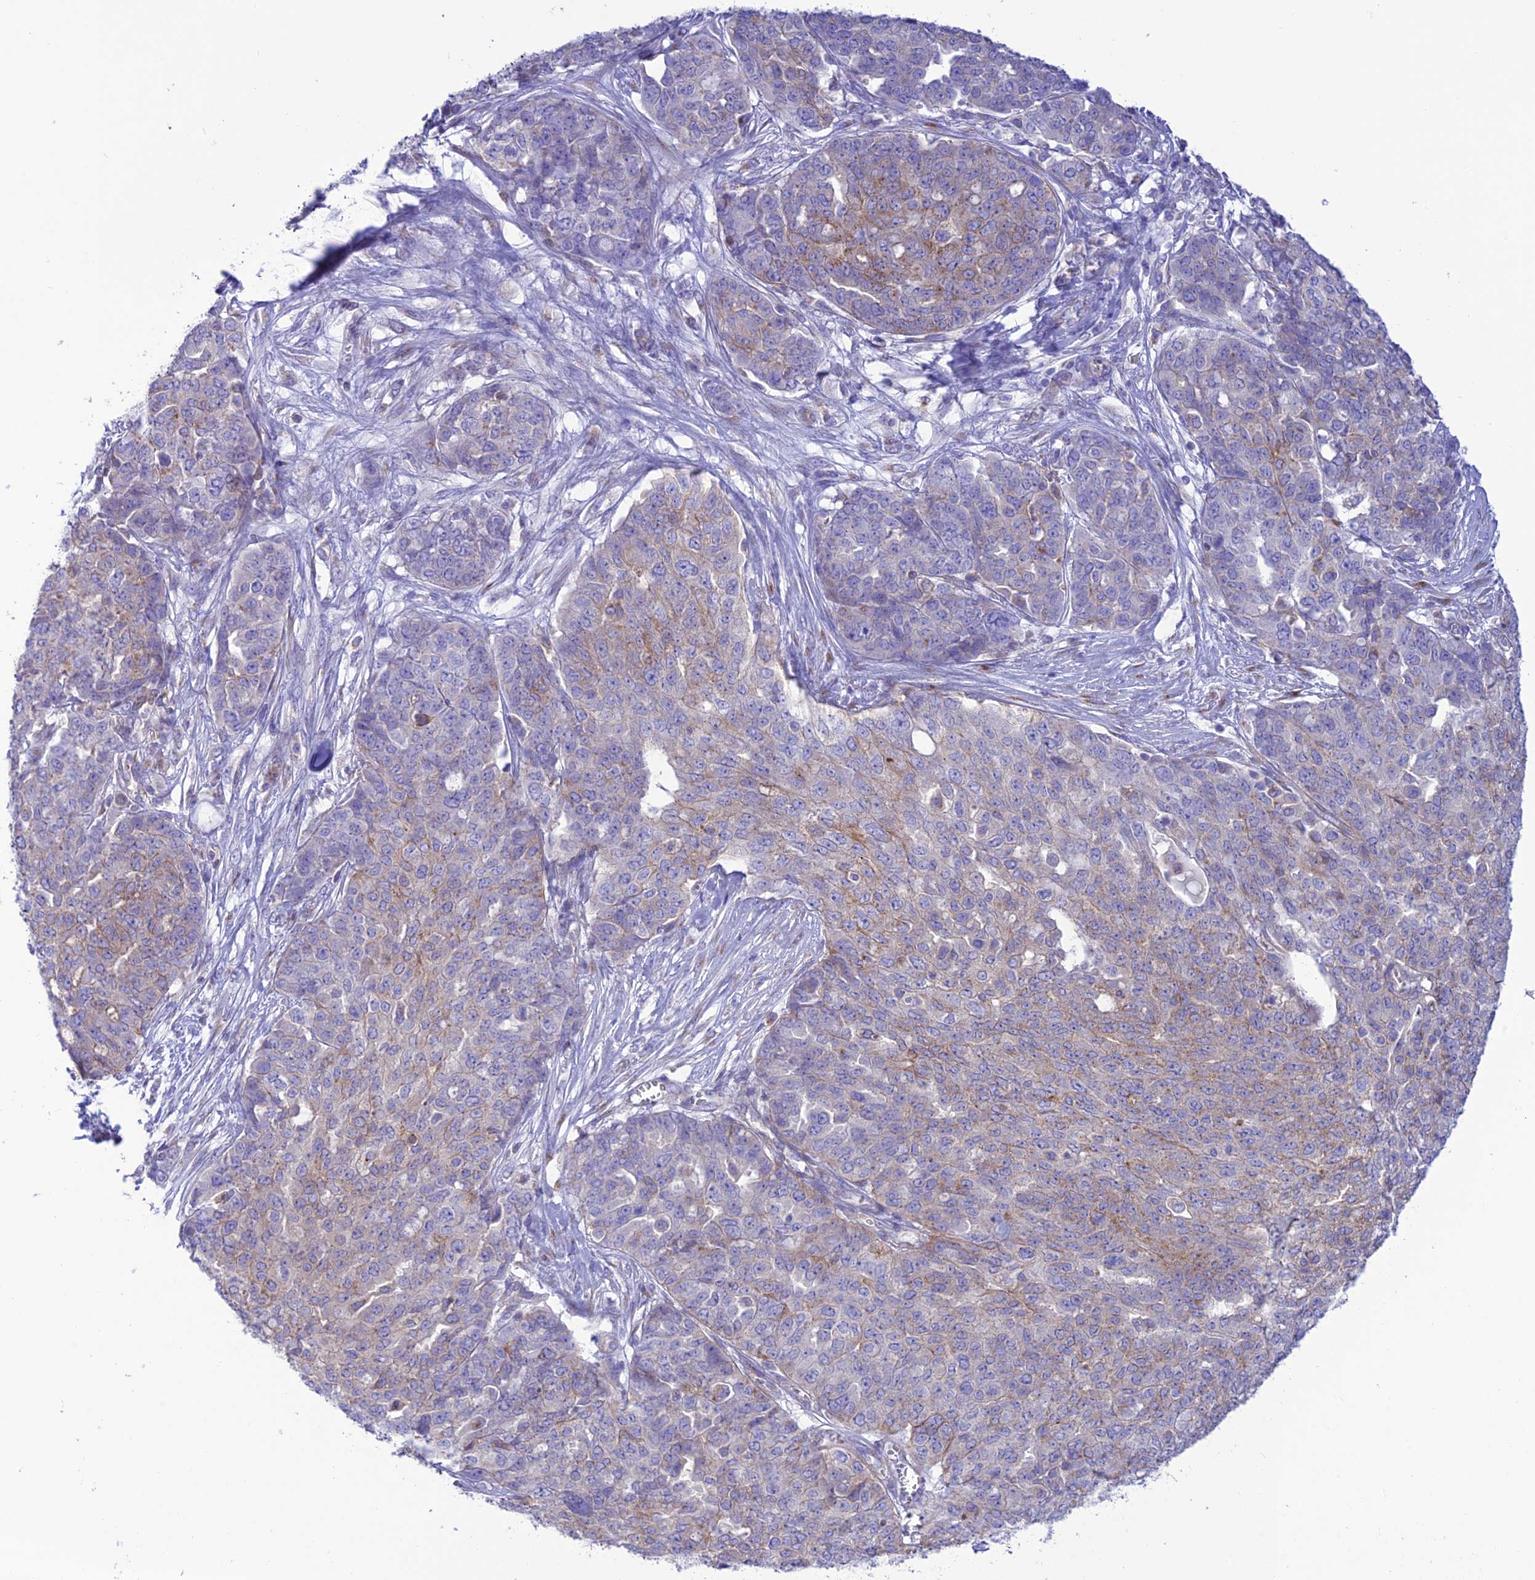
{"staining": {"intensity": "negative", "quantity": "none", "location": "none"}, "tissue": "ovarian cancer", "cell_type": "Tumor cells", "image_type": "cancer", "snomed": [{"axis": "morphology", "description": "Cystadenocarcinoma, serous, NOS"}, {"axis": "topography", "description": "Soft tissue"}, {"axis": "topography", "description": "Ovary"}], "caption": "High magnification brightfield microscopy of ovarian cancer stained with DAB (3,3'-diaminobenzidine) (brown) and counterstained with hematoxylin (blue): tumor cells show no significant expression. The staining was performed using DAB to visualize the protein expression in brown, while the nuclei were stained in blue with hematoxylin (Magnification: 20x).", "gene": "CHSY3", "patient": {"sex": "female", "age": 57}}